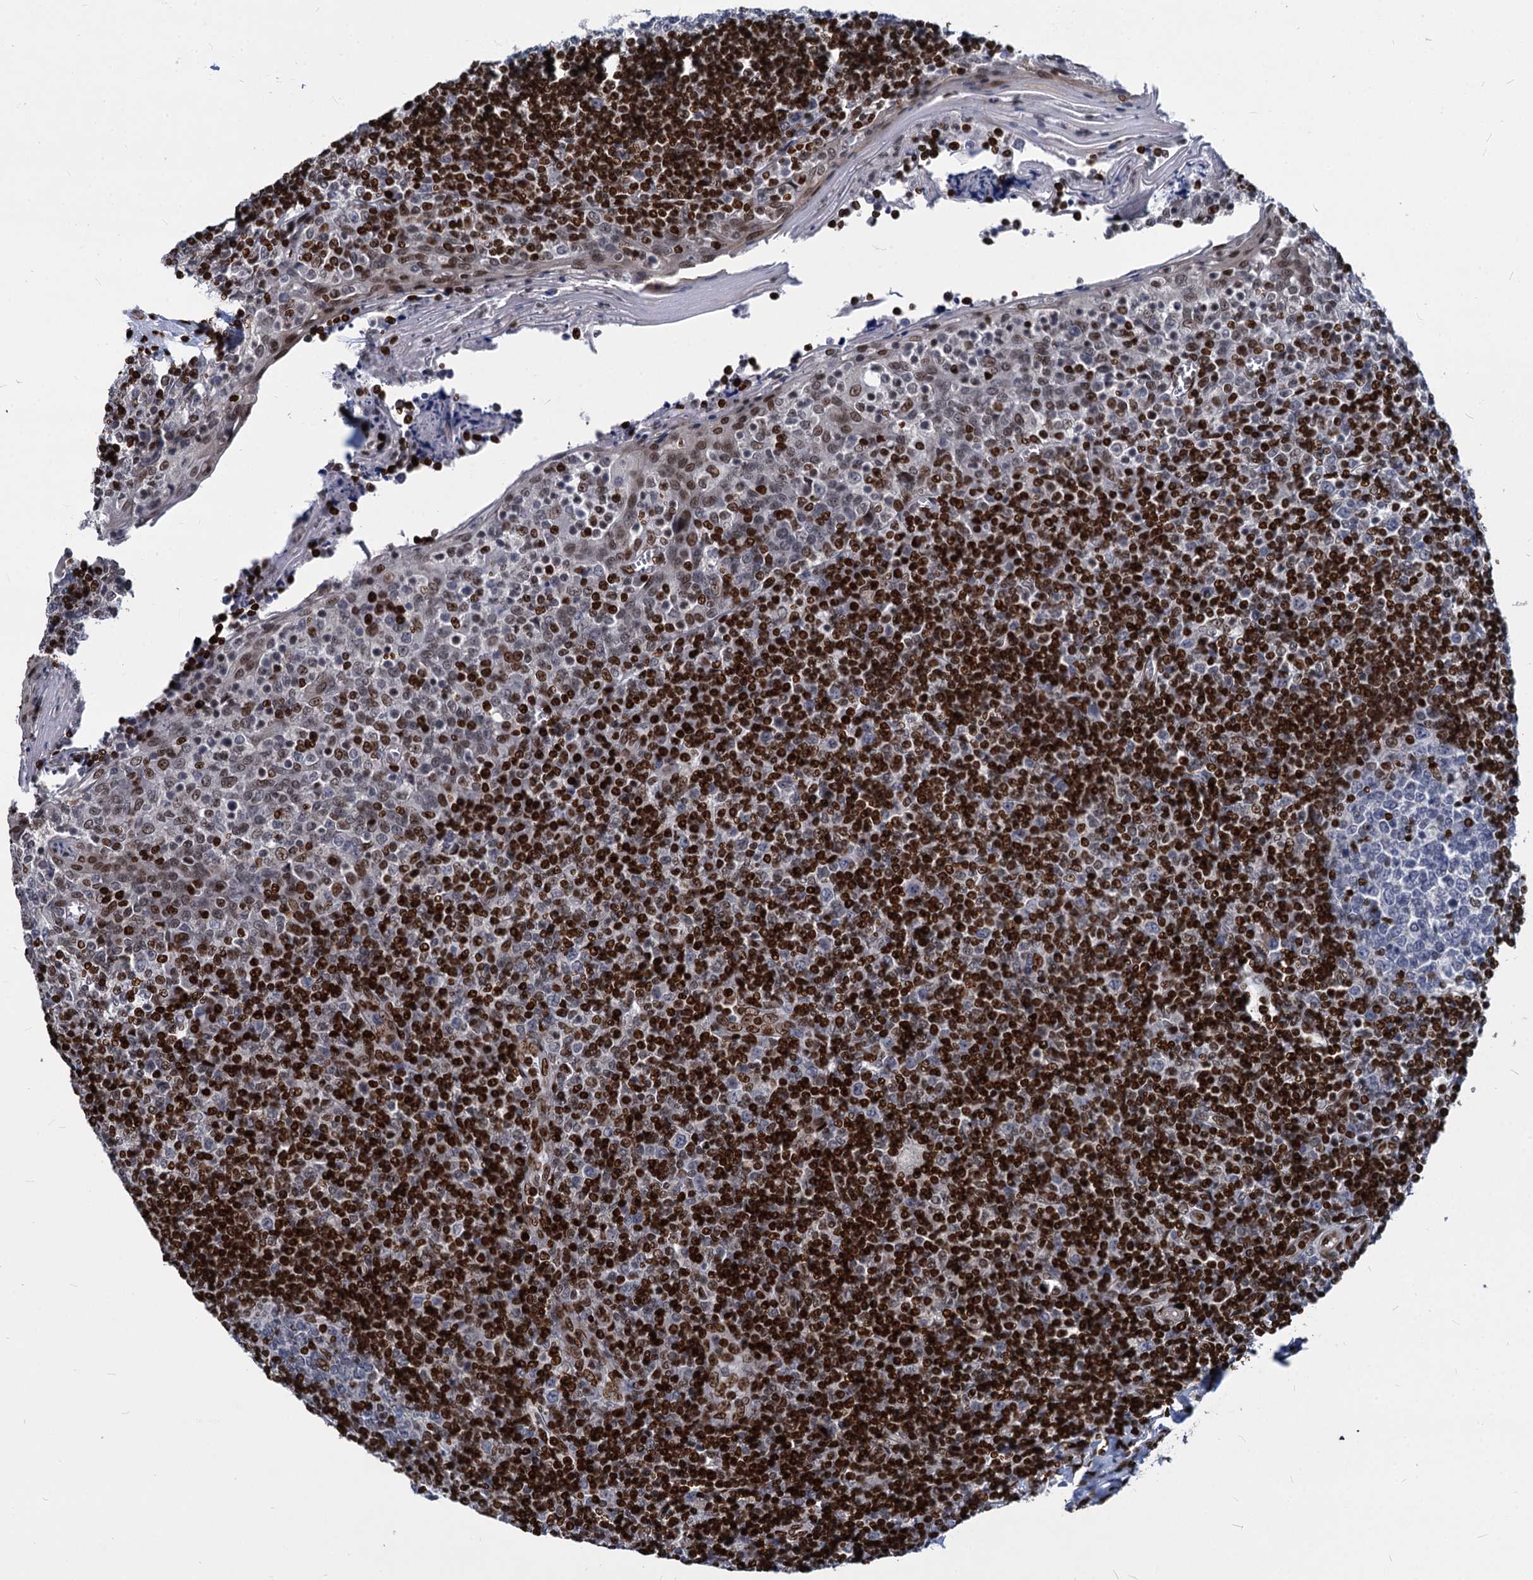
{"staining": {"intensity": "strong", "quantity": "<25%", "location": "nuclear"}, "tissue": "tonsil", "cell_type": "Germinal center cells", "image_type": "normal", "snomed": [{"axis": "morphology", "description": "Normal tissue, NOS"}, {"axis": "topography", "description": "Tonsil"}], "caption": "This is a photomicrograph of IHC staining of benign tonsil, which shows strong expression in the nuclear of germinal center cells.", "gene": "MECP2", "patient": {"sex": "female", "age": 19}}